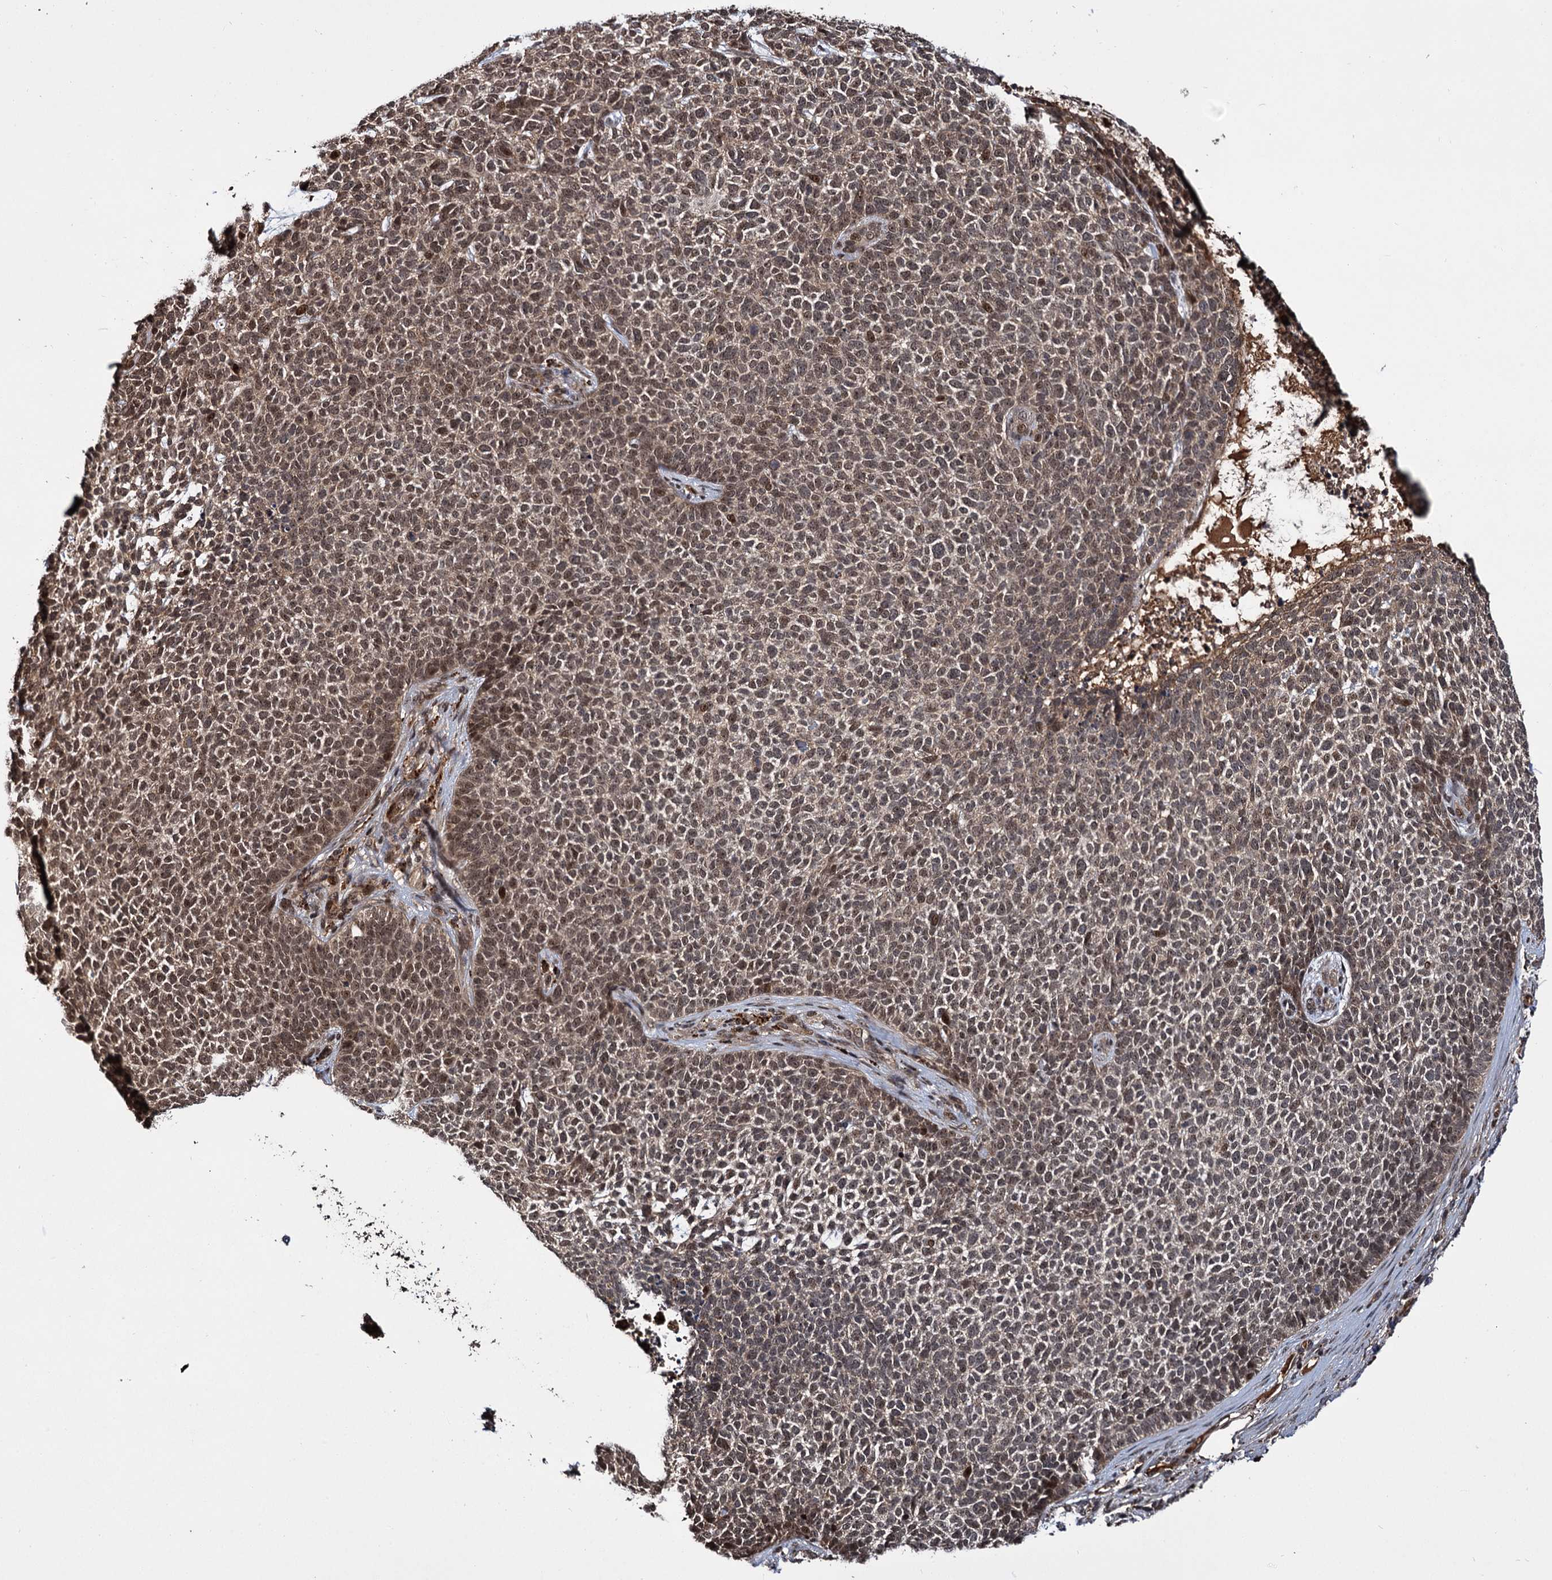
{"staining": {"intensity": "moderate", "quantity": ">75%", "location": "nuclear"}, "tissue": "skin cancer", "cell_type": "Tumor cells", "image_type": "cancer", "snomed": [{"axis": "morphology", "description": "Basal cell carcinoma"}, {"axis": "topography", "description": "Skin"}], "caption": "Basal cell carcinoma (skin) stained for a protein (brown) exhibits moderate nuclear positive positivity in about >75% of tumor cells.", "gene": "CEP192", "patient": {"sex": "female", "age": 84}}